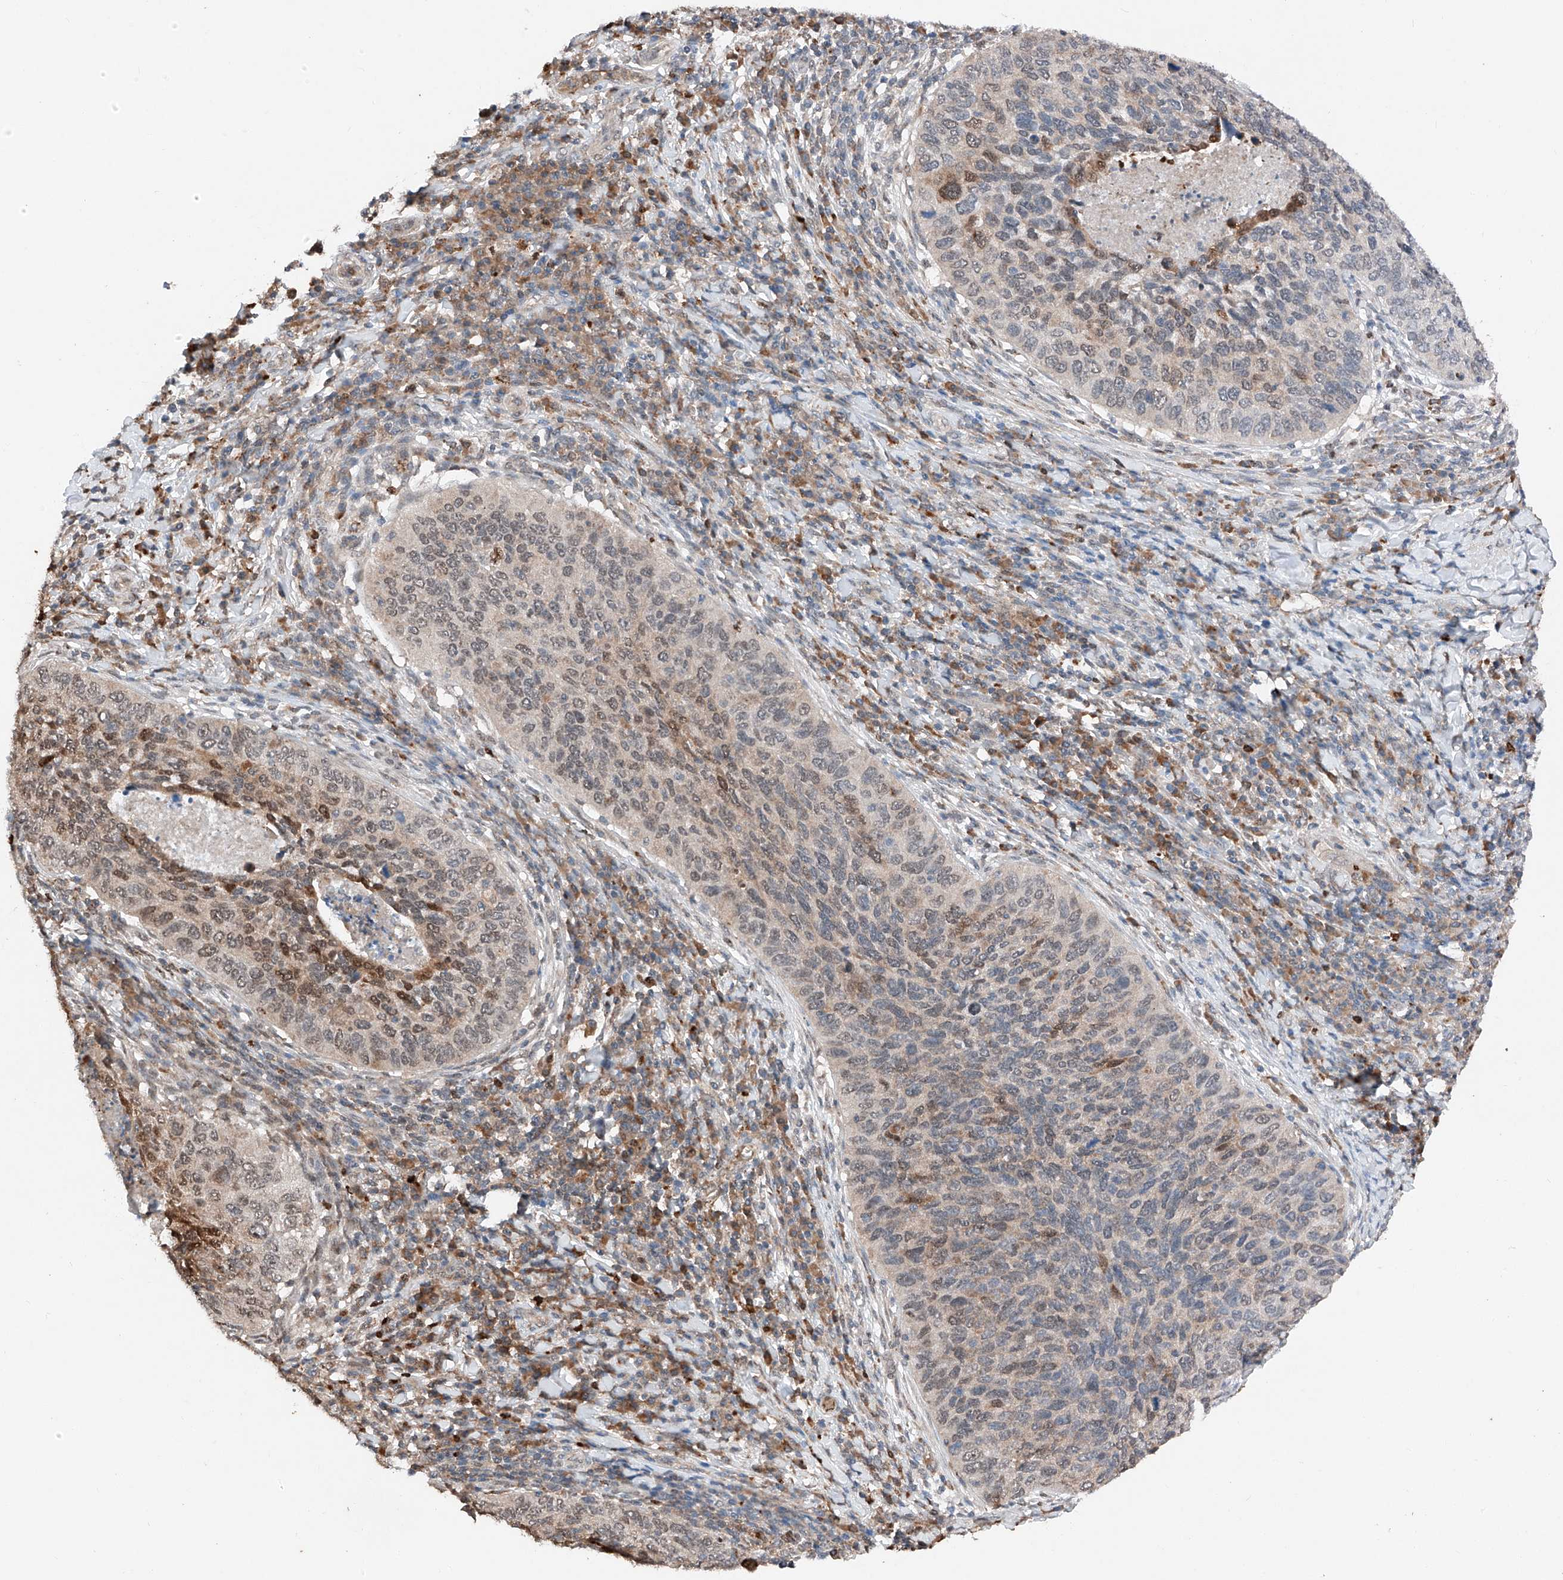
{"staining": {"intensity": "moderate", "quantity": "<25%", "location": "nuclear"}, "tissue": "cervical cancer", "cell_type": "Tumor cells", "image_type": "cancer", "snomed": [{"axis": "morphology", "description": "Squamous cell carcinoma, NOS"}, {"axis": "topography", "description": "Cervix"}], "caption": "A micrograph of human cervical cancer (squamous cell carcinoma) stained for a protein reveals moderate nuclear brown staining in tumor cells. The staining was performed using DAB (3,3'-diaminobenzidine), with brown indicating positive protein expression. Nuclei are stained blue with hematoxylin.", "gene": "TBX4", "patient": {"sex": "female", "age": 38}}